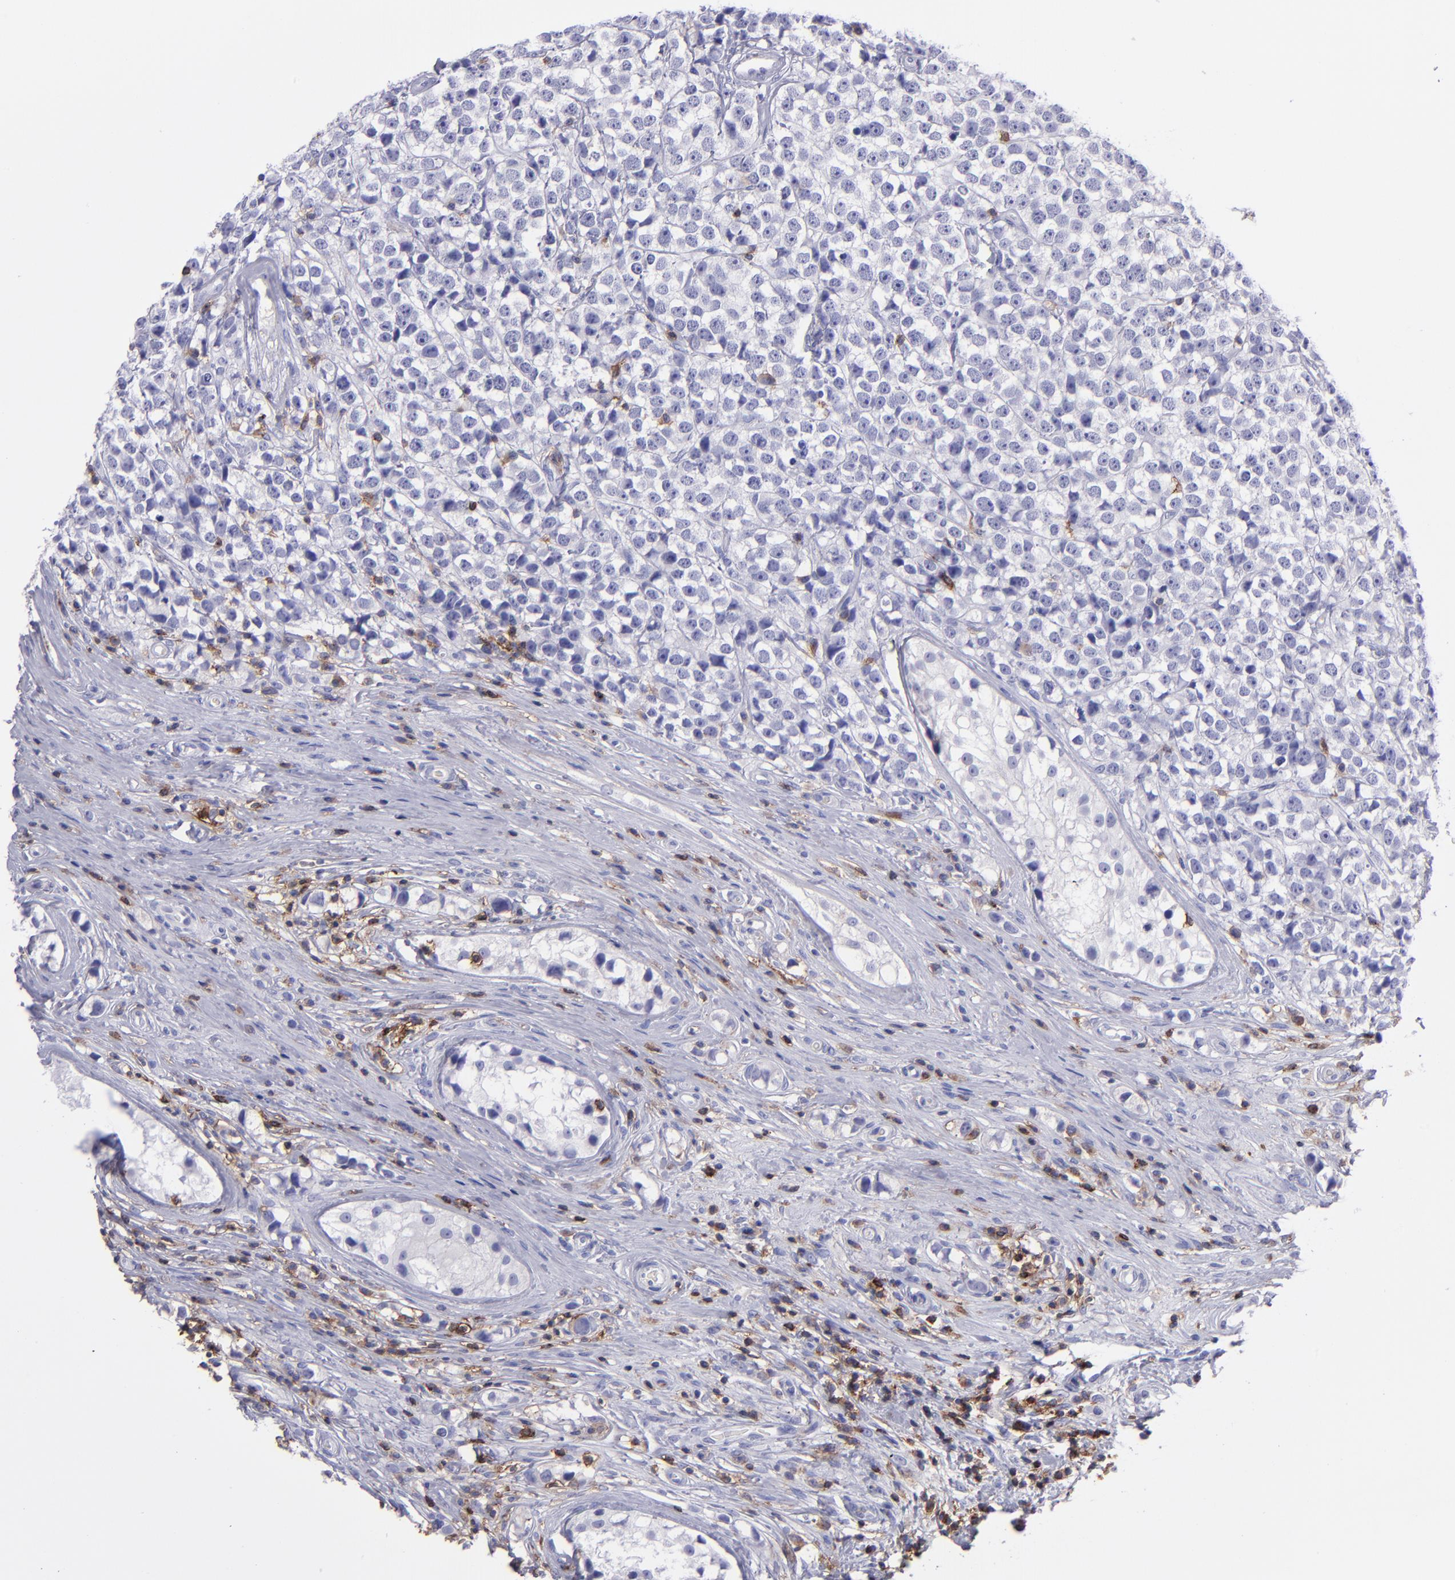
{"staining": {"intensity": "negative", "quantity": "none", "location": "none"}, "tissue": "testis cancer", "cell_type": "Tumor cells", "image_type": "cancer", "snomed": [{"axis": "morphology", "description": "Seminoma, NOS"}, {"axis": "topography", "description": "Testis"}], "caption": "Immunohistochemical staining of seminoma (testis) demonstrates no significant staining in tumor cells.", "gene": "ICAM3", "patient": {"sex": "male", "age": 25}}